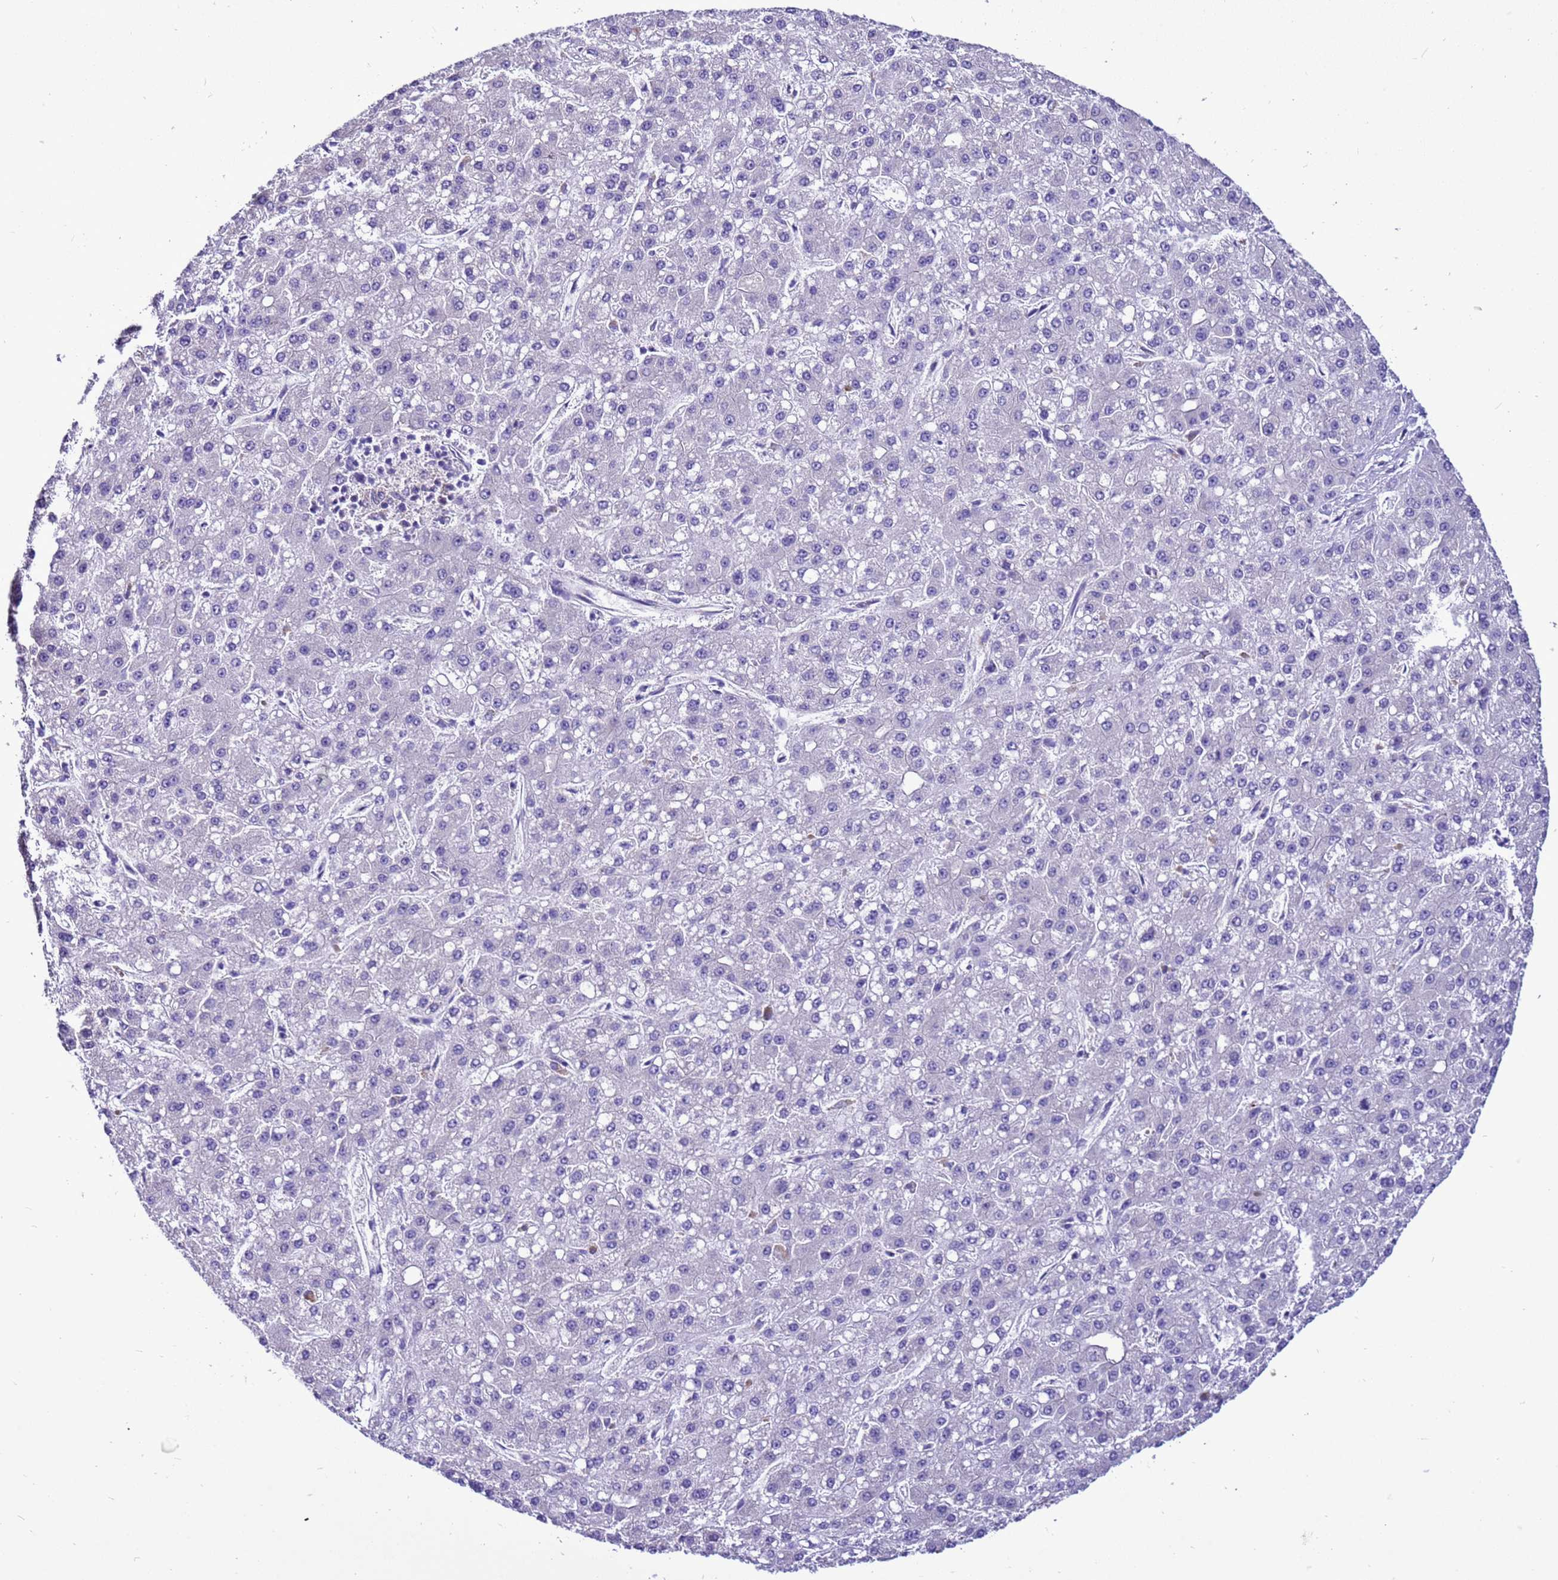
{"staining": {"intensity": "negative", "quantity": "none", "location": "none"}, "tissue": "liver cancer", "cell_type": "Tumor cells", "image_type": "cancer", "snomed": [{"axis": "morphology", "description": "Carcinoma, Hepatocellular, NOS"}, {"axis": "topography", "description": "Liver"}], "caption": "The micrograph reveals no staining of tumor cells in hepatocellular carcinoma (liver). (DAB (3,3'-diaminobenzidine) IHC, high magnification).", "gene": "RABEP2", "patient": {"sex": "male", "age": 67}}